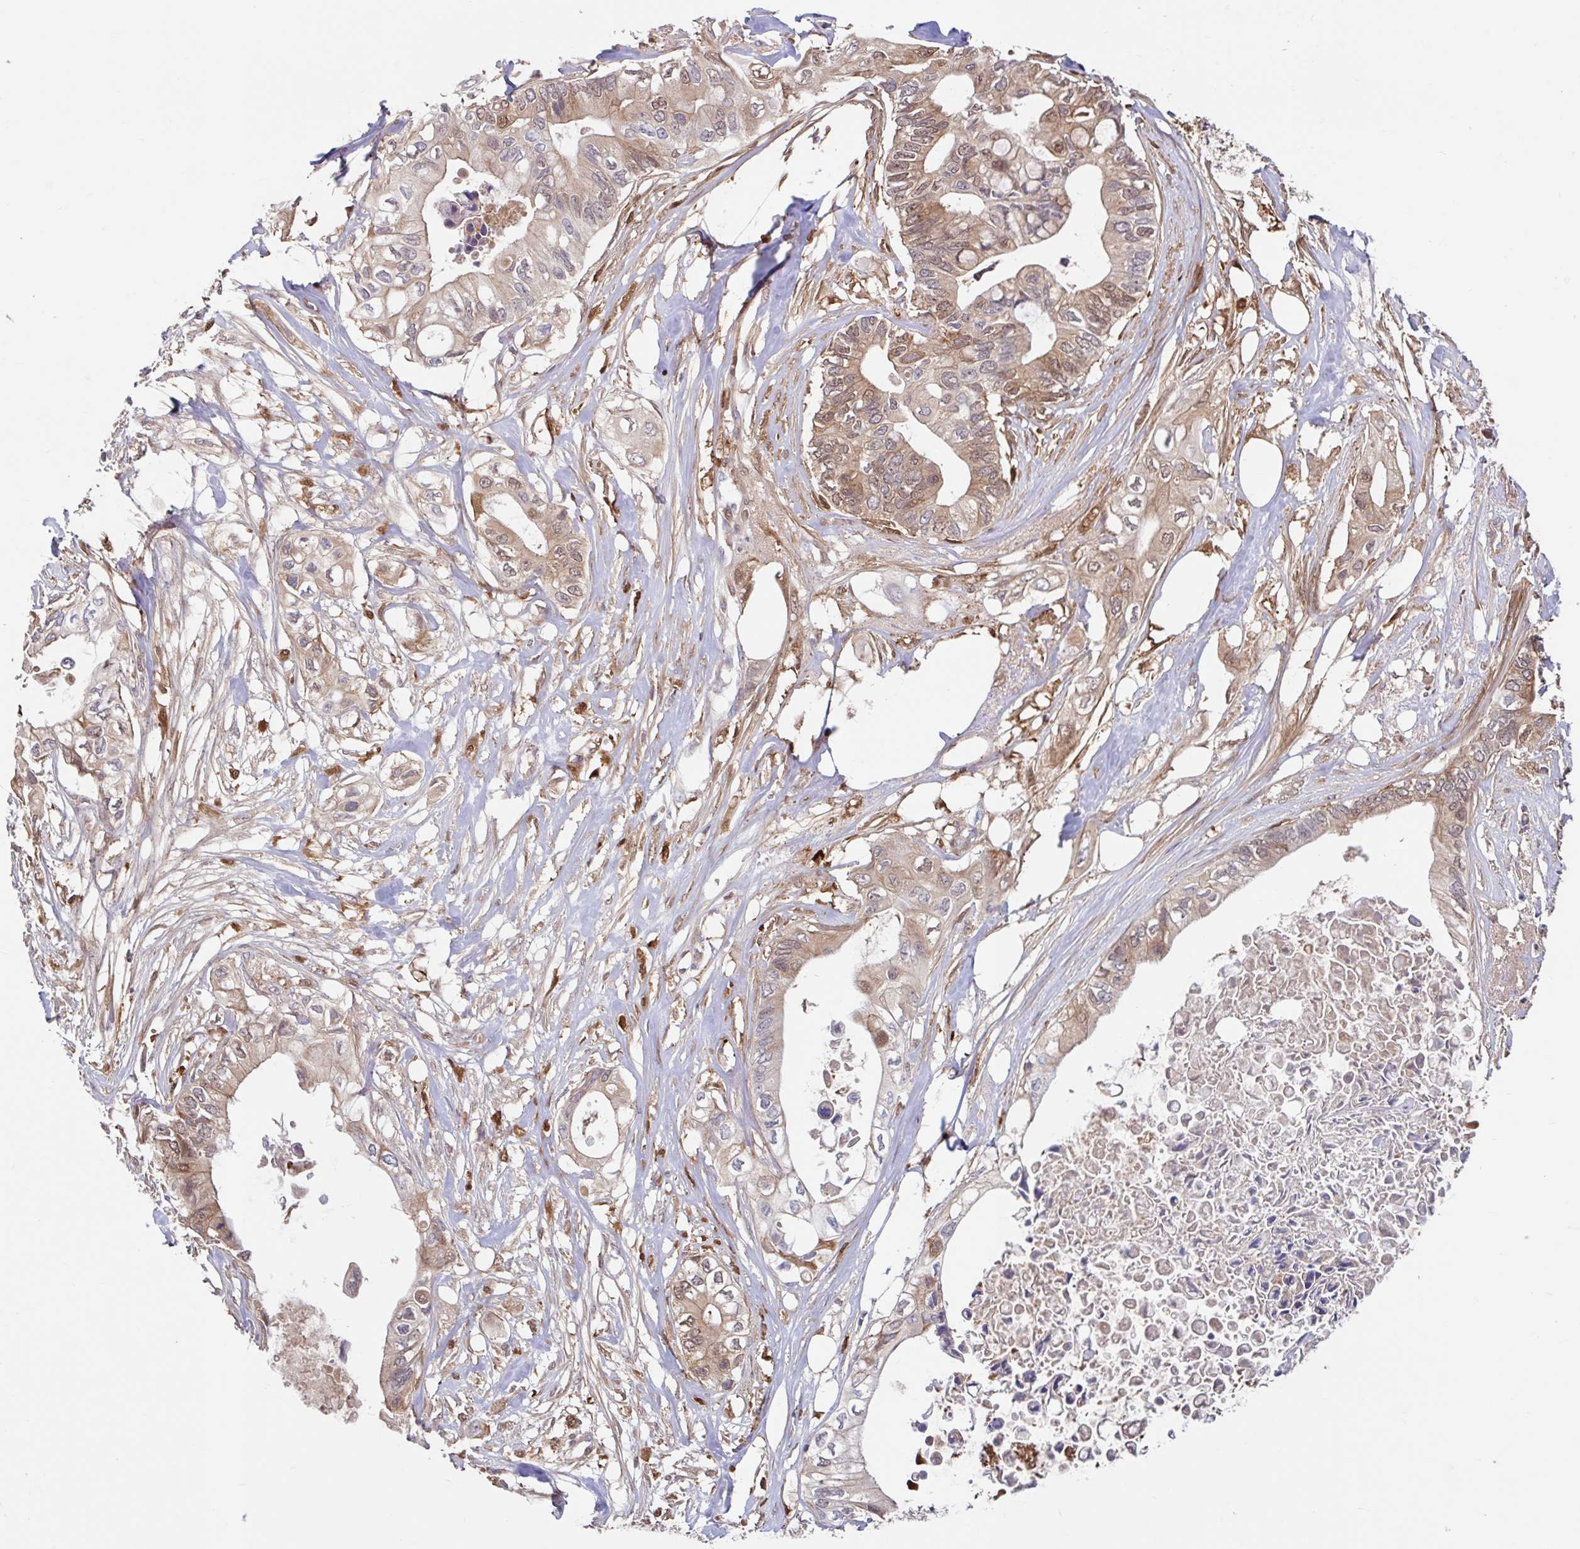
{"staining": {"intensity": "moderate", "quantity": "25%-75%", "location": "cytoplasmic/membranous,nuclear"}, "tissue": "pancreatic cancer", "cell_type": "Tumor cells", "image_type": "cancer", "snomed": [{"axis": "morphology", "description": "Adenocarcinoma, NOS"}, {"axis": "topography", "description": "Pancreas"}], "caption": "A brown stain highlights moderate cytoplasmic/membranous and nuclear positivity of a protein in human pancreatic cancer tumor cells.", "gene": "BLVRA", "patient": {"sex": "female", "age": 63}}